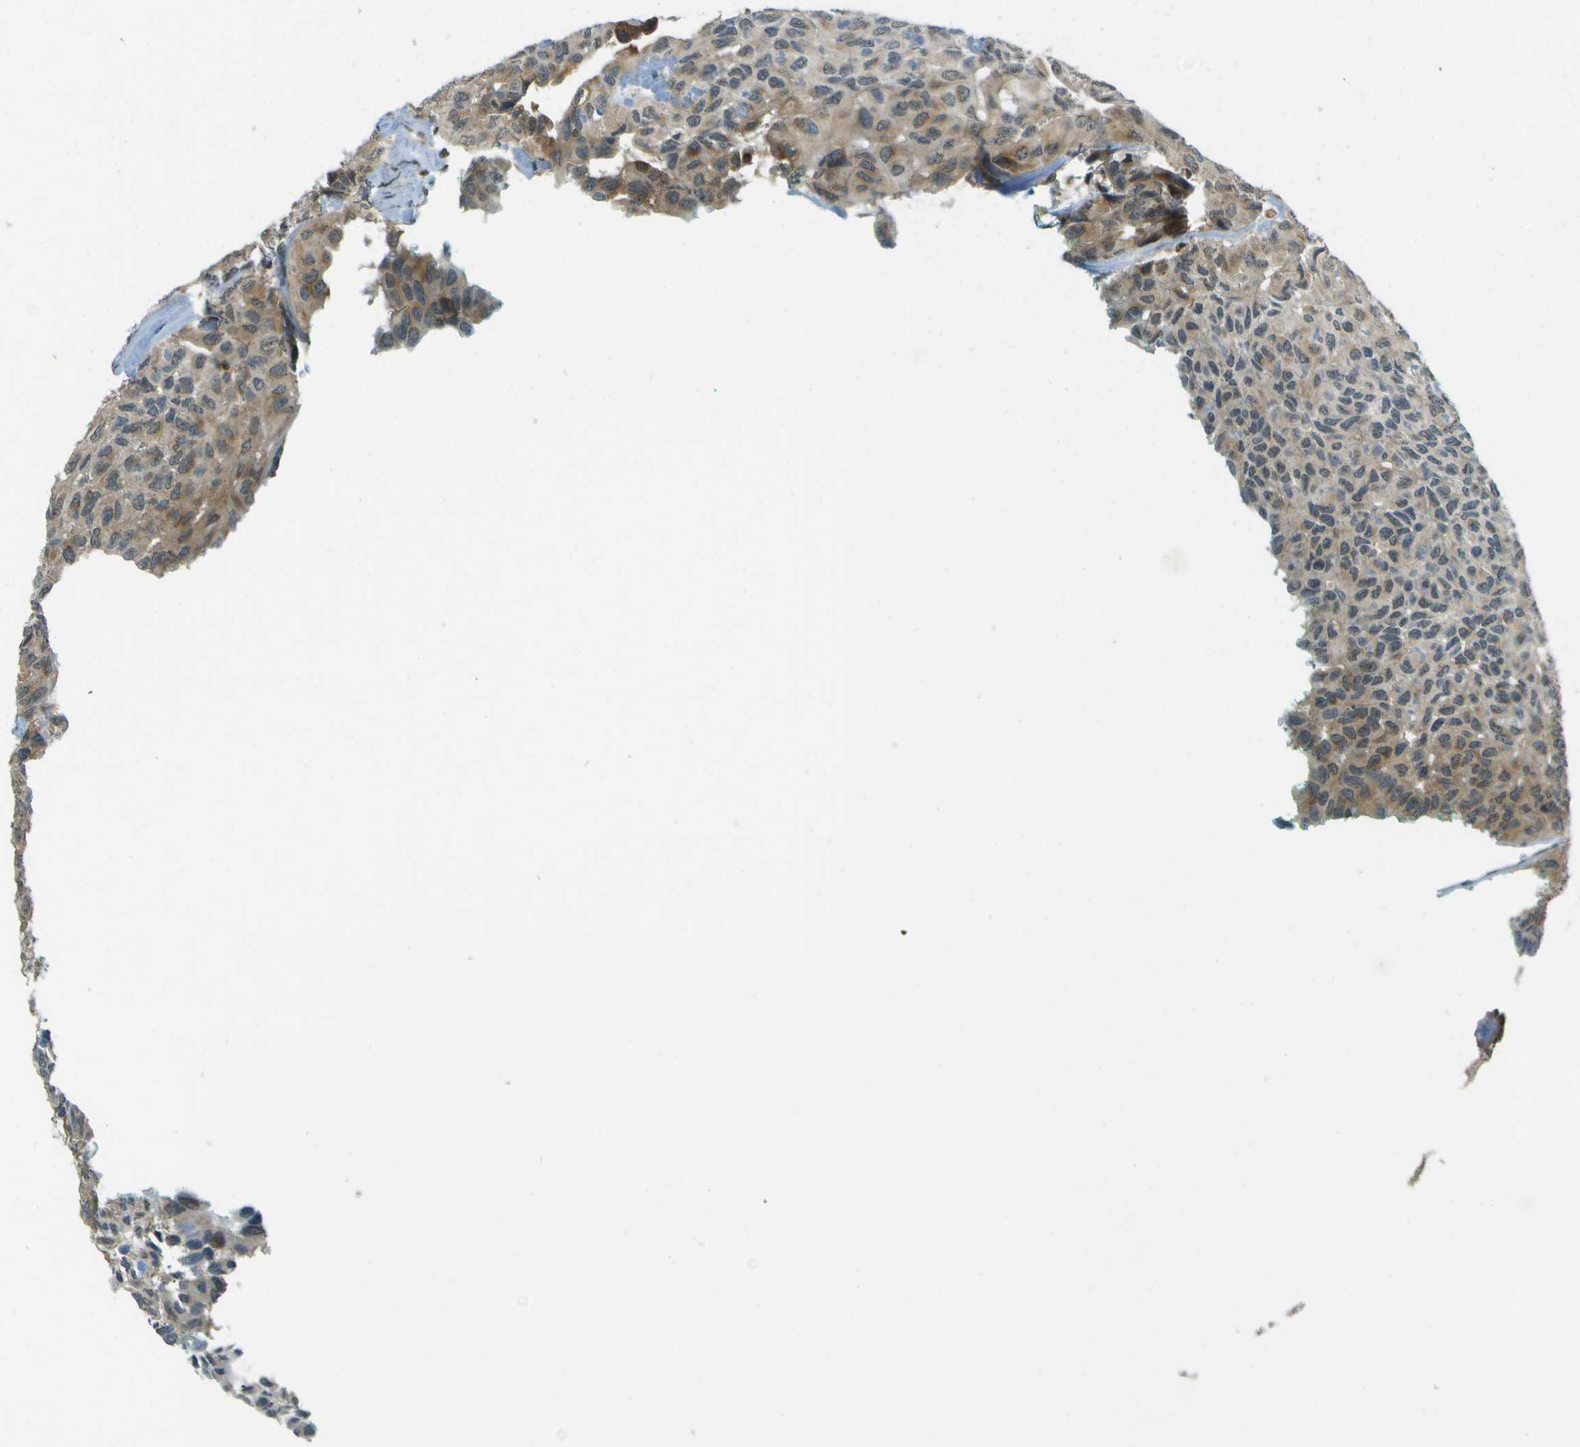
{"staining": {"intensity": "moderate", "quantity": "25%-75%", "location": "cytoplasmic/membranous"}, "tissue": "head and neck cancer", "cell_type": "Tumor cells", "image_type": "cancer", "snomed": [{"axis": "morphology", "description": "Adenocarcinoma, NOS"}, {"axis": "topography", "description": "Salivary gland, NOS"}, {"axis": "topography", "description": "Head-Neck"}], "caption": "Human head and neck adenocarcinoma stained with a protein marker demonstrates moderate staining in tumor cells.", "gene": "TMTC1", "patient": {"sex": "female", "age": 76}}